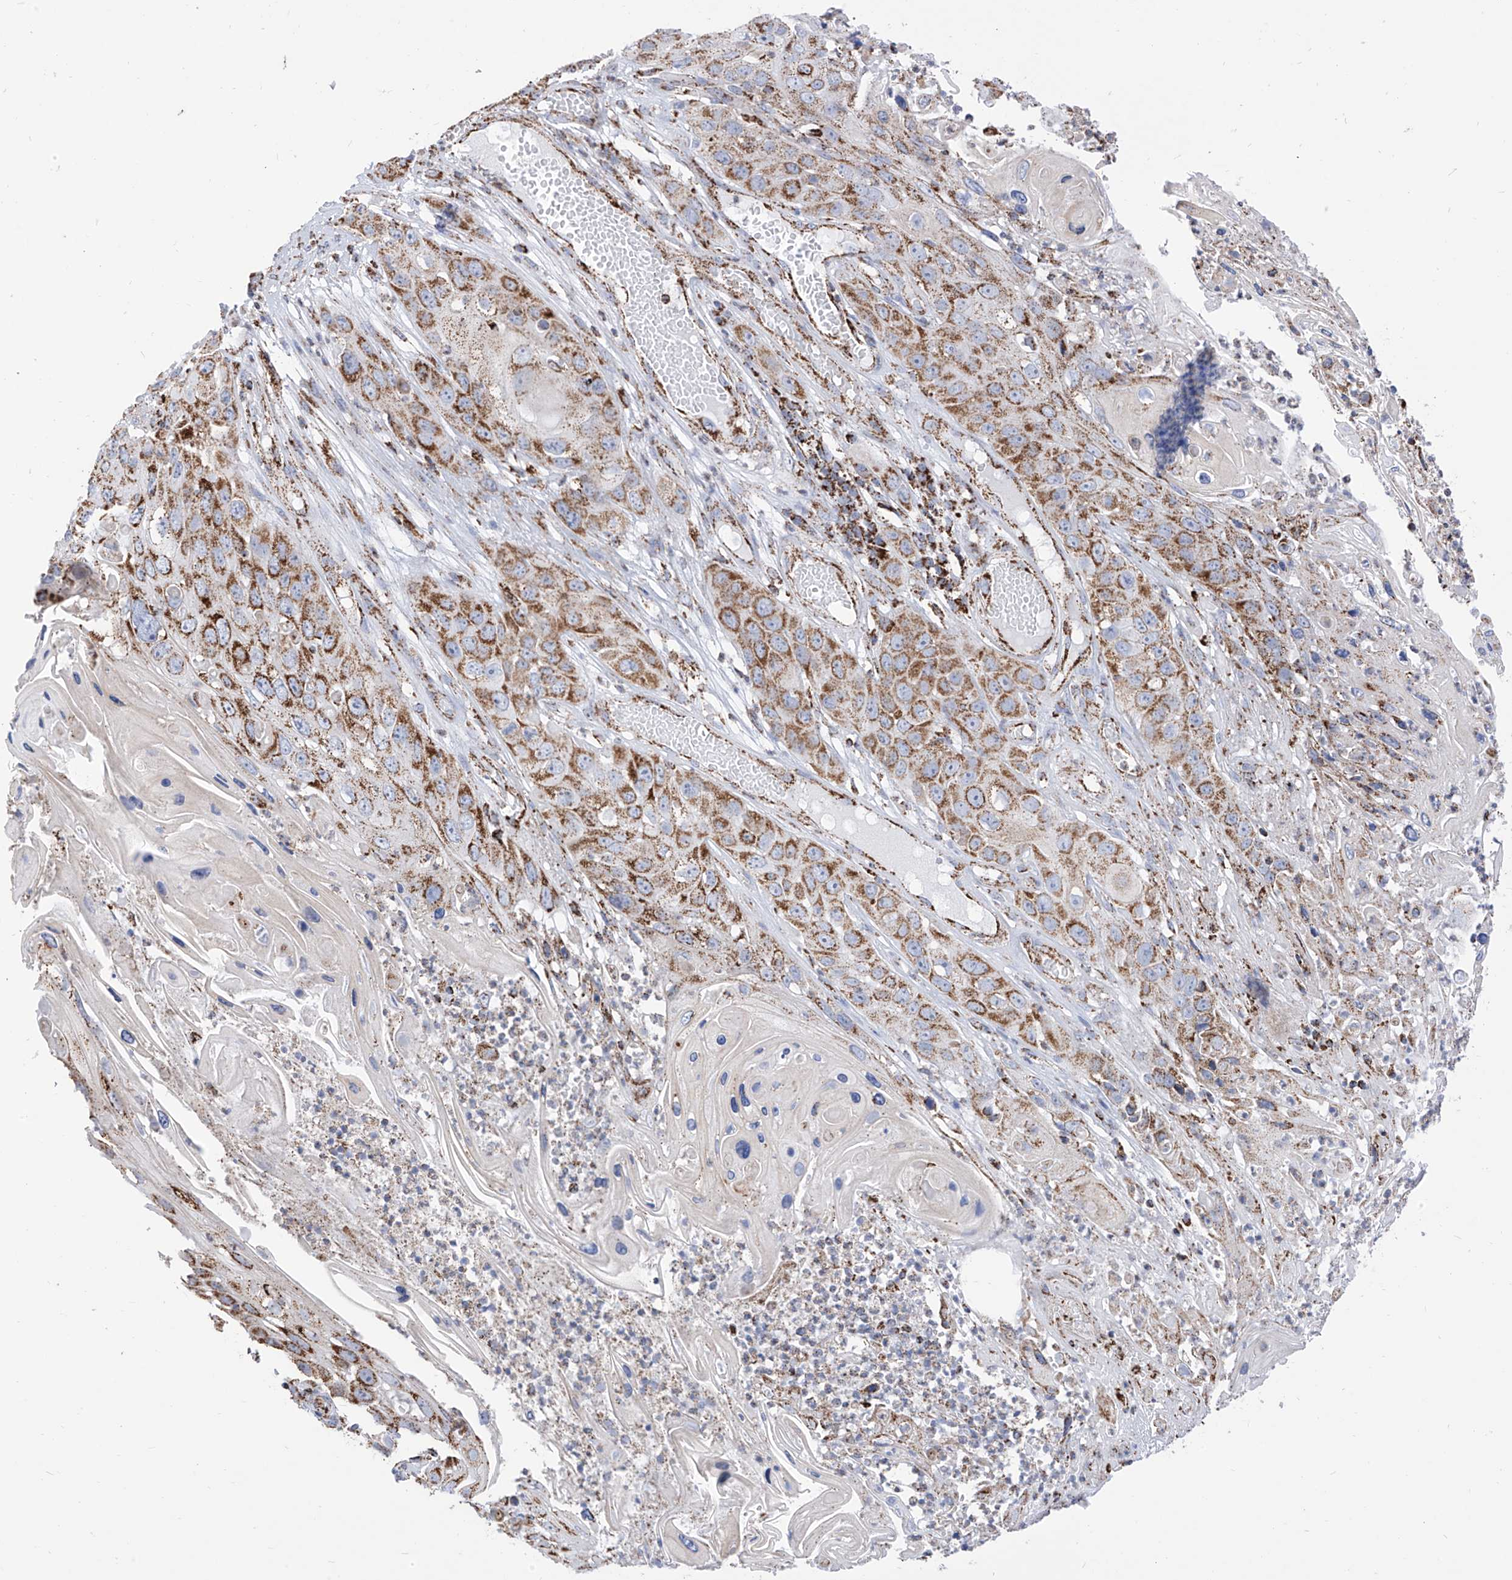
{"staining": {"intensity": "moderate", "quantity": ">75%", "location": "cytoplasmic/membranous"}, "tissue": "skin cancer", "cell_type": "Tumor cells", "image_type": "cancer", "snomed": [{"axis": "morphology", "description": "Squamous cell carcinoma, NOS"}, {"axis": "topography", "description": "Skin"}], "caption": "The photomicrograph displays staining of skin cancer, revealing moderate cytoplasmic/membranous protein staining (brown color) within tumor cells. The protein is stained brown, and the nuclei are stained in blue (DAB (3,3'-diaminobenzidine) IHC with brightfield microscopy, high magnification).", "gene": "COX5B", "patient": {"sex": "male", "age": 55}}